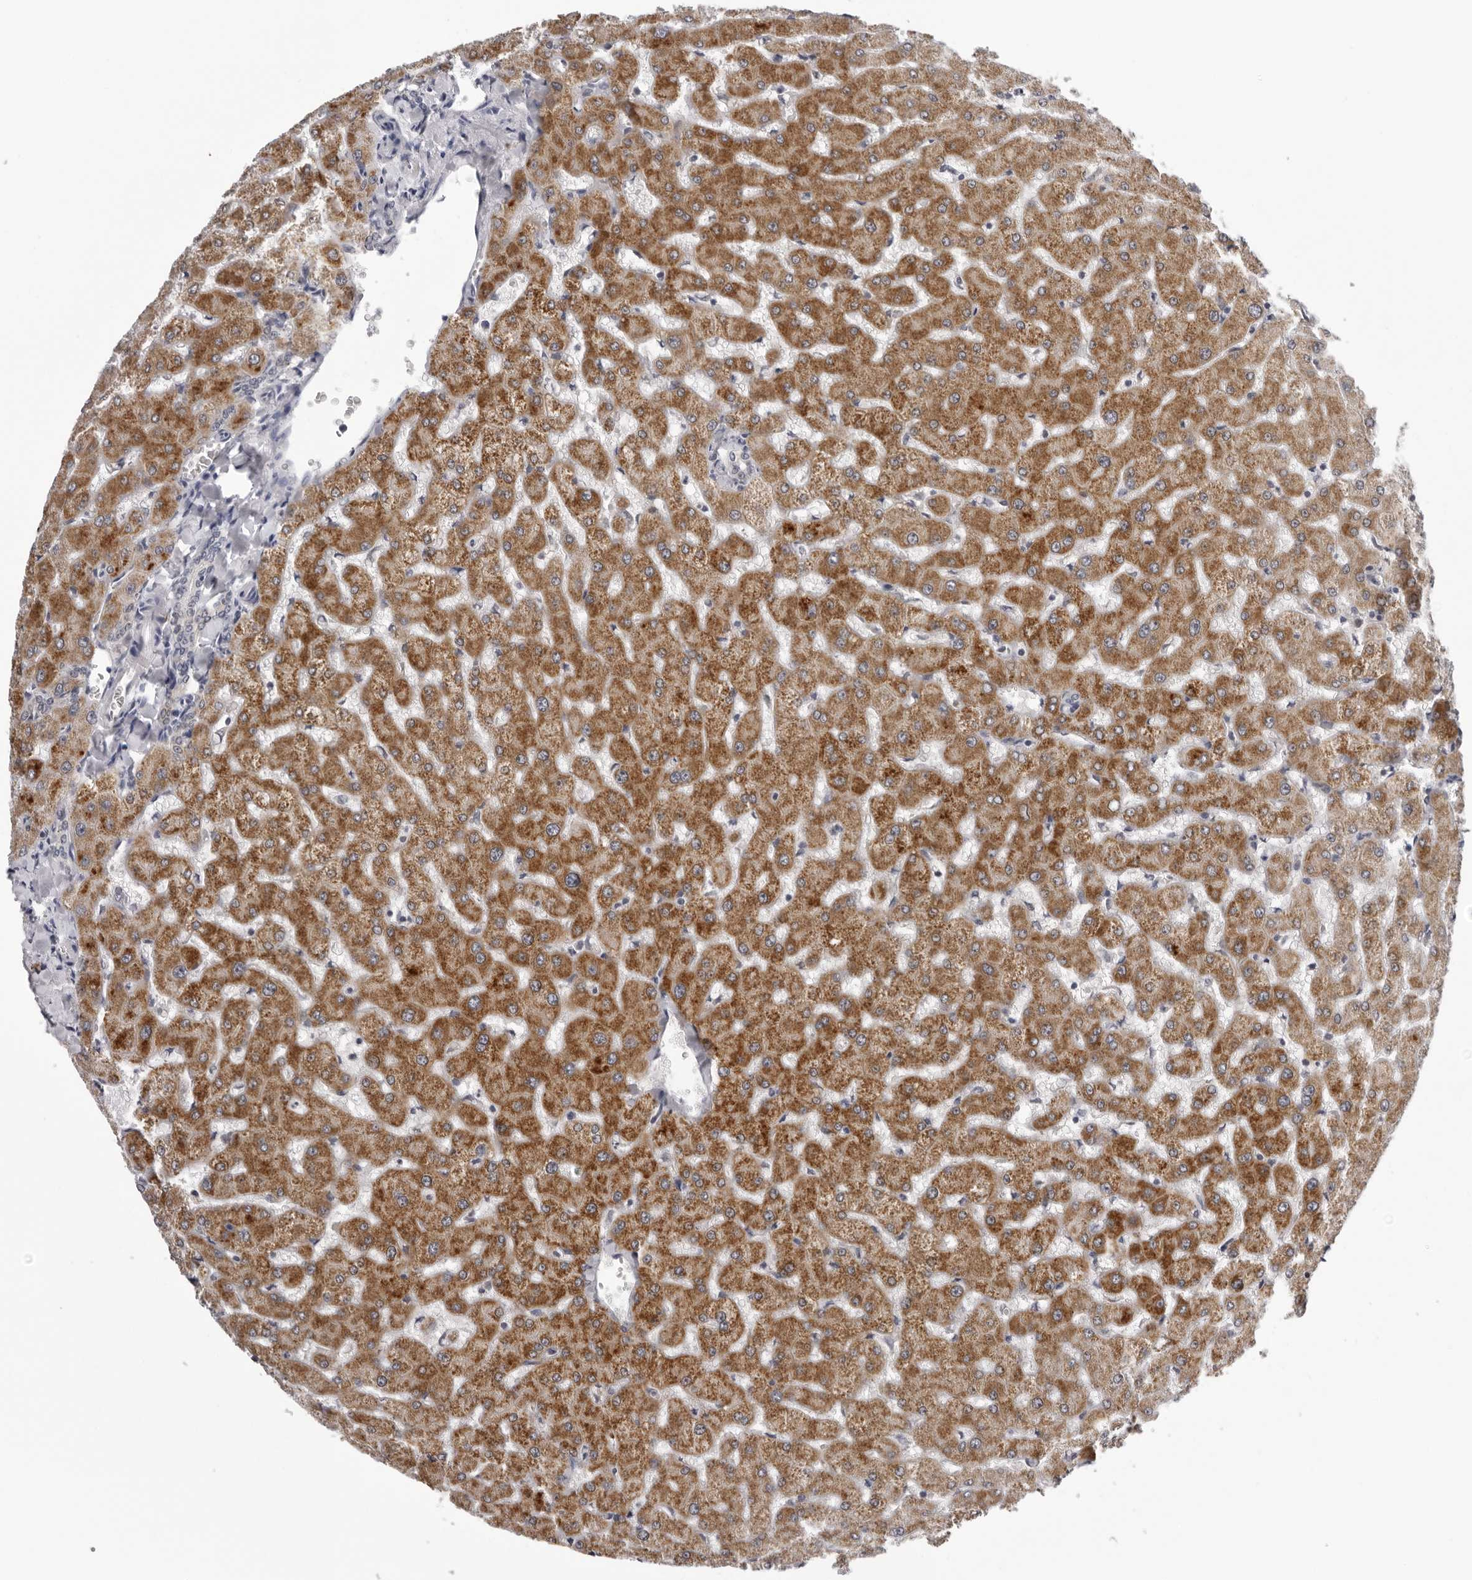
{"staining": {"intensity": "negative", "quantity": "none", "location": "none"}, "tissue": "liver", "cell_type": "Cholangiocytes", "image_type": "normal", "snomed": [{"axis": "morphology", "description": "Normal tissue, NOS"}, {"axis": "topography", "description": "Liver"}], "caption": "Cholangiocytes show no significant protein expression in unremarkable liver. Brightfield microscopy of immunohistochemistry (IHC) stained with DAB (brown) and hematoxylin (blue), captured at high magnification.", "gene": "CPT2", "patient": {"sex": "female", "age": 63}}